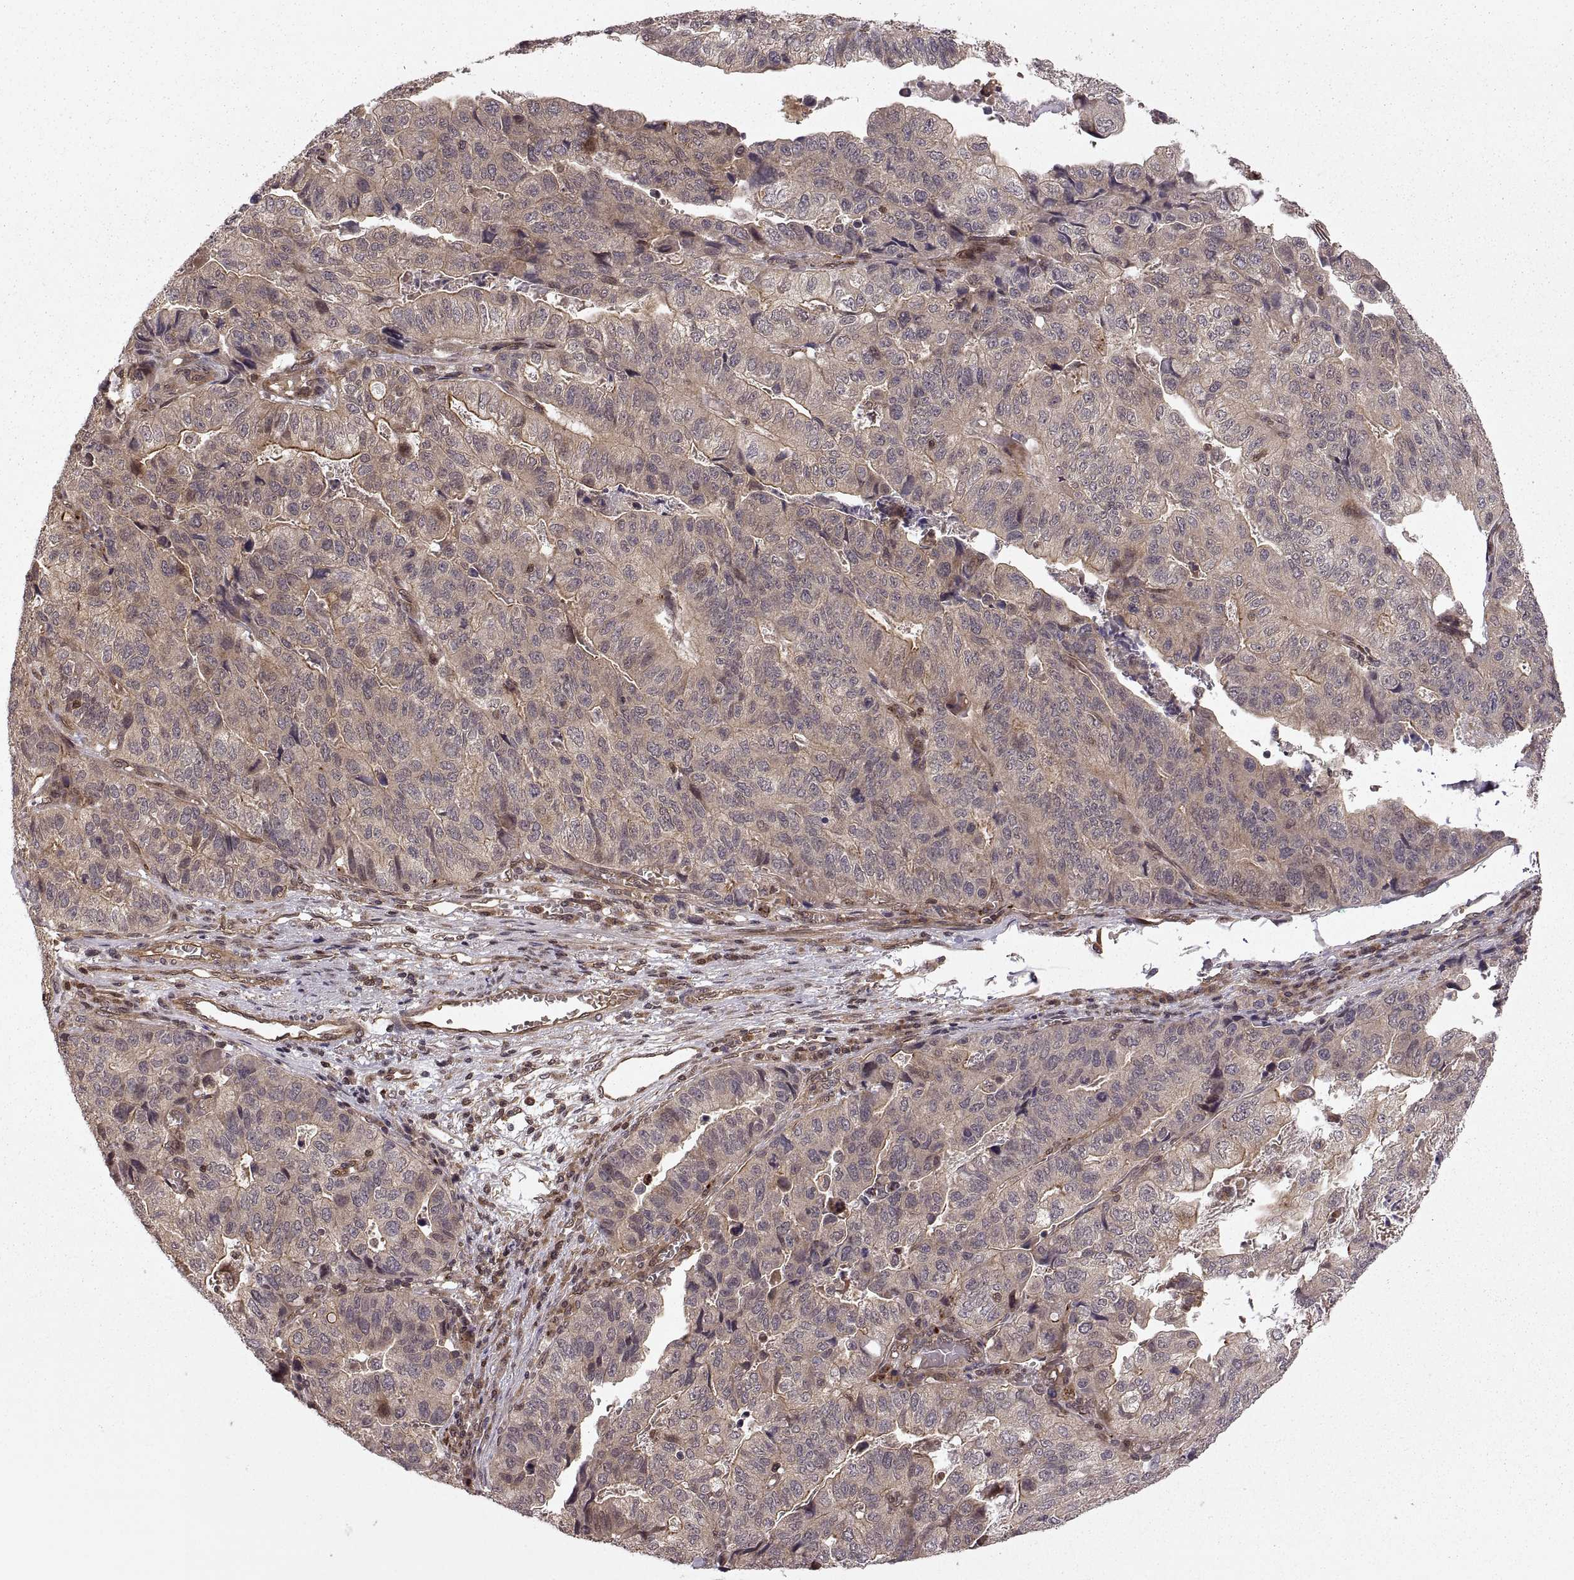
{"staining": {"intensity": "weak", "quantity": ">75%", "location": "cytoplasmic/membranous"}, "tissue": "stomach cancer", "cell_type": "Tumor cells", "image_type": "cancer", "snomed": [{"axis": "morphology", "description": "Adenocarcinoma, NOS"}, {"axis": "topography", "description": "Stomach, upper"}], "caption": "IHC image of neoplastic tissue: human stomach cancer (adenocarcinoma) stained using IHC displays low levels of weak protein expression localized specifically in the cytoplasmic/membranous of tumor cells, appearing as a cytoplasmic/membranous brown color.", "gene": "DEDD", "patient": {"sex": "female", "age": 67}}